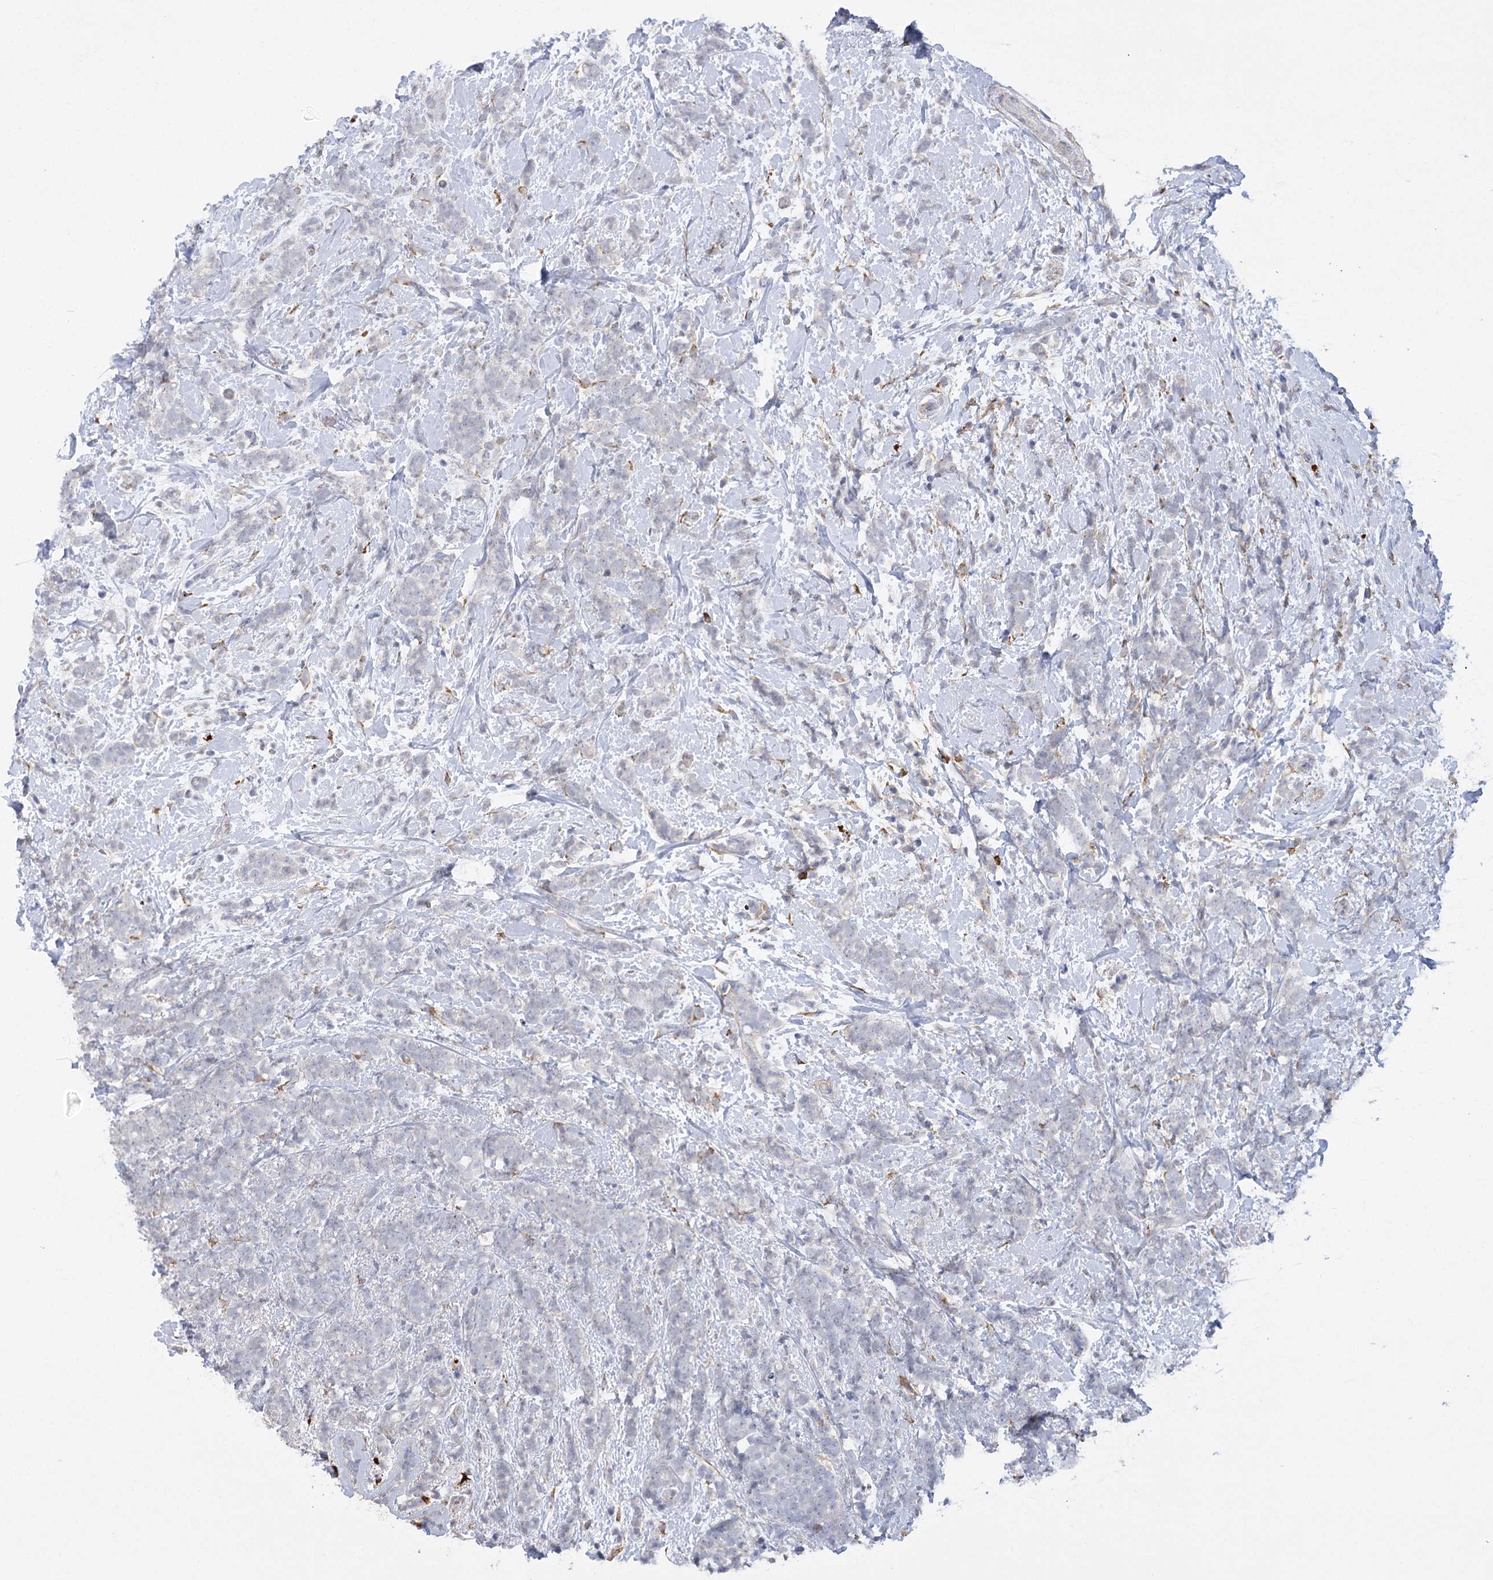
{"staining": {"intensity": "negative", "quantity": "none", "location": "none"}, "tissue": "breast cancer", "cell_type": "Tumor cells", "image_type": "cancer", "snomed": [{"axis": "morphology", "description": "Lobular carcinoma"}, {"axis": "topography", "description": "Breast"}], "caption": "IHC photomicrograph of neoplastic tissue: human breast cancer (lobular carcinoma) stained with DAB reveals no significant protein expression in tumor cells. (Brightfield microscopy of DAB IHC at high magnification).", "gene": "NCKAP5", "patient": {"sex": "female", "age": 58}}